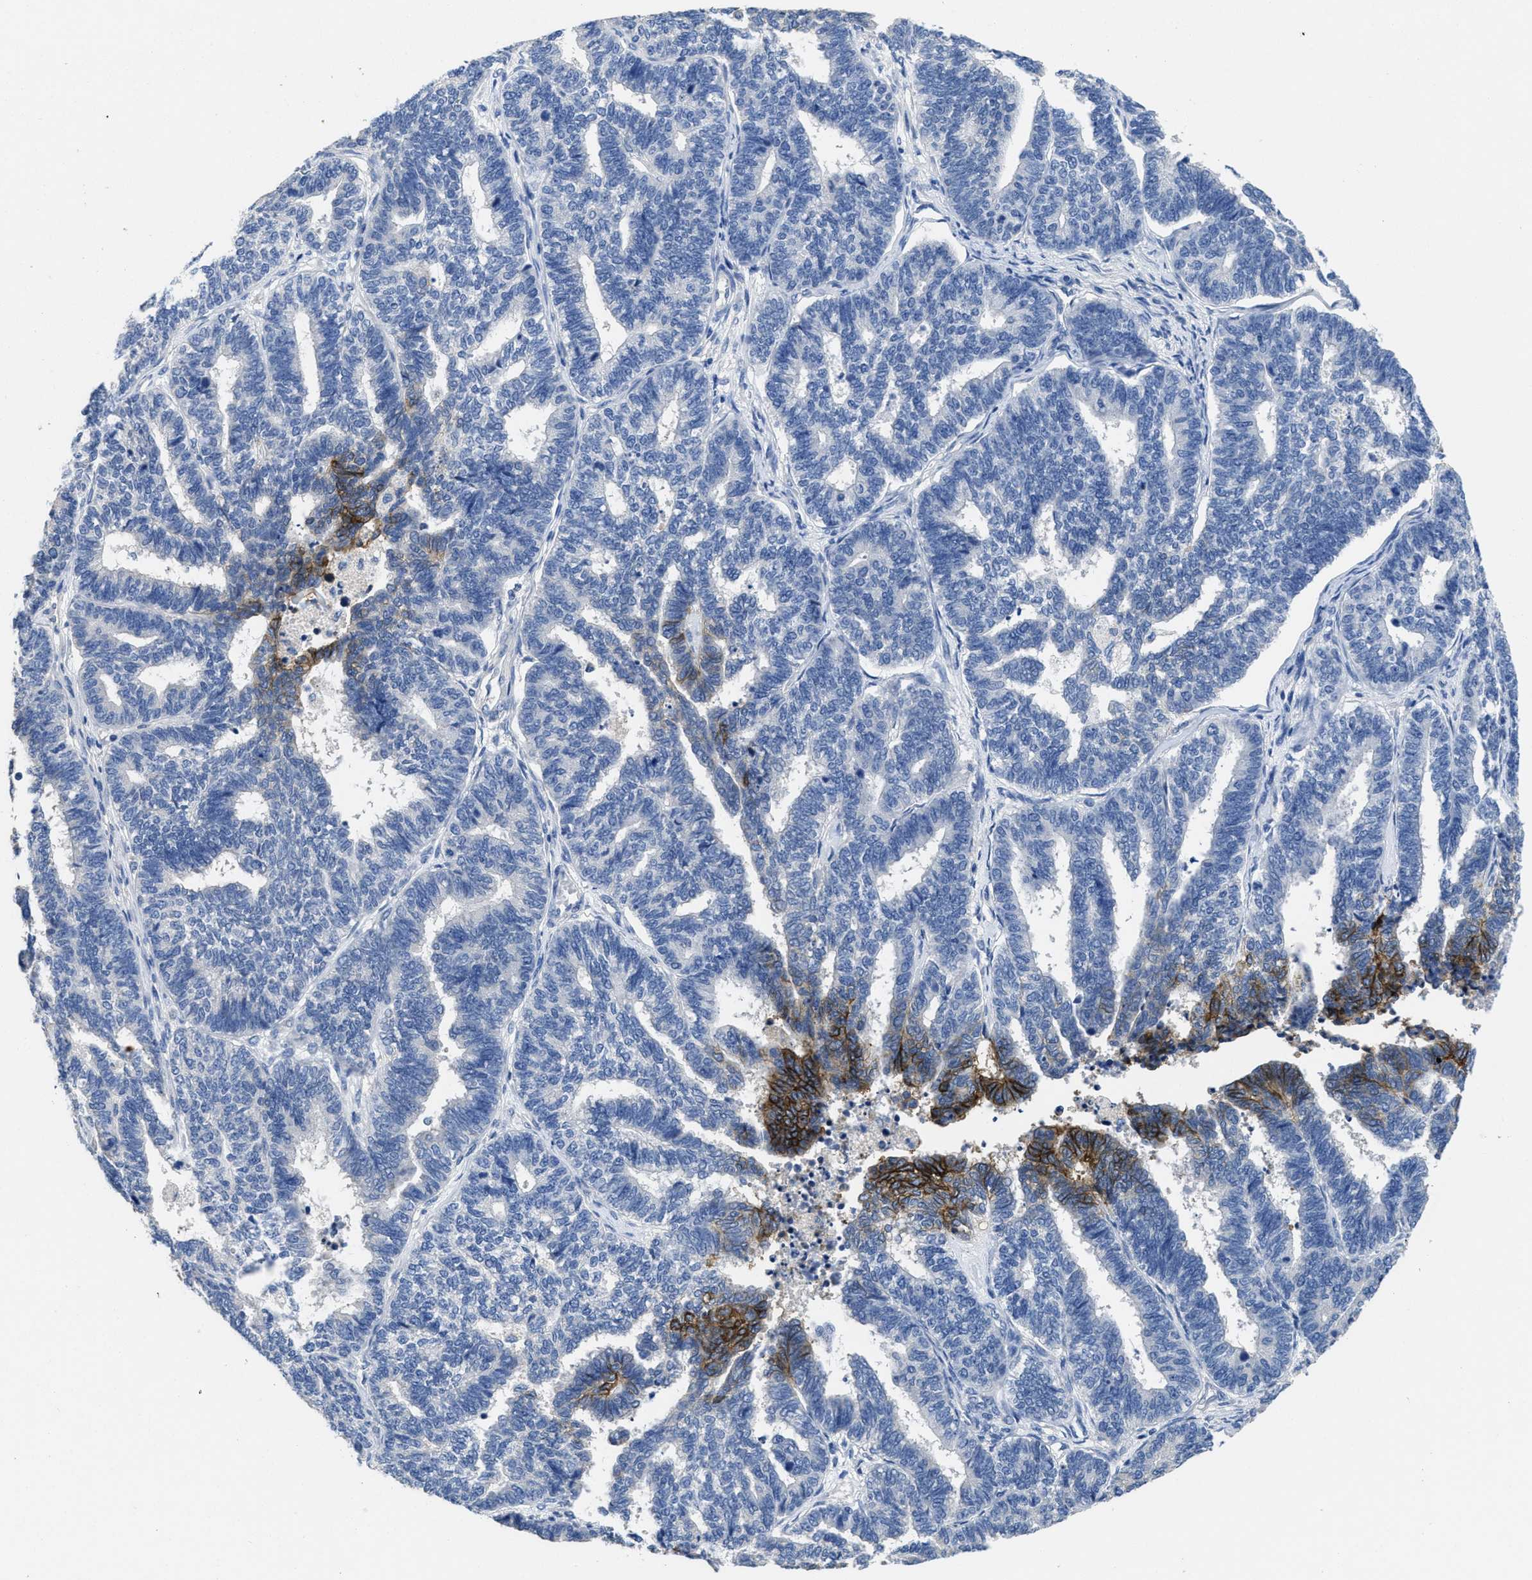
{"staining": {"intensity": "strong", "quantity": "<25%", "location": "cytoplasmic/membranous"}, "tissue": "endometrial cancer", "cell_type": "Tumor cells", "image_type": "cancer", "snomed": [{"axis": "morphology", "description": "Adenocarcinoma, NOS"}, {"axis": "topography", "description": "Endometrium"}], "caption": "Protein staining of adenocarcinoma (endometrial) tissue demonstrates strong cytoplasmic/membranous positivity in approximately <25% of tumor cells. (DAB (3,3'-diaminobenzidine) = brown stain, brightfield microscopy at high magnification).", "gene": "CA9", "patient": {"sex": "female", "age": 70}}